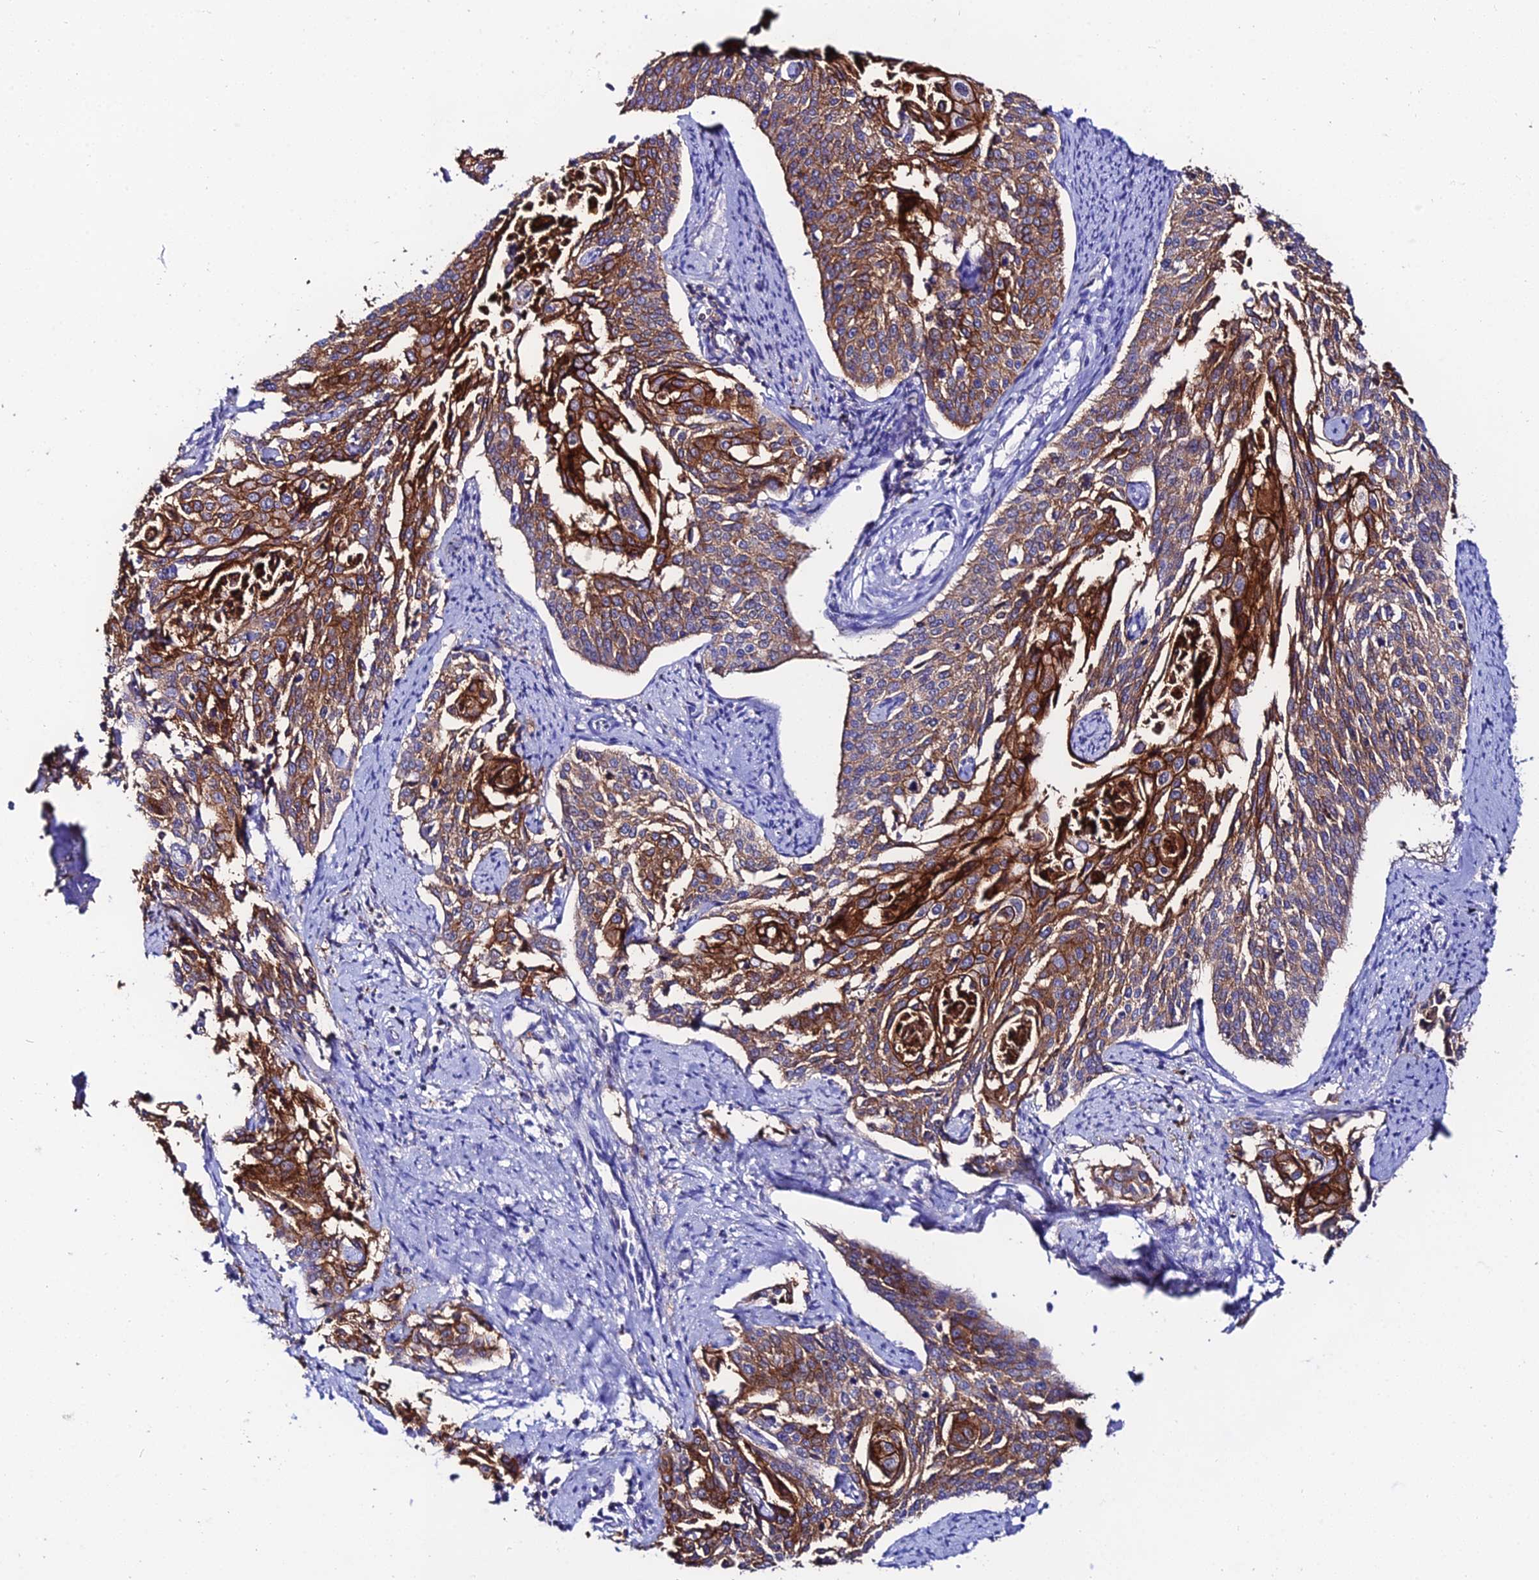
{"staining": {"intensity": "strong", "quantity": ">75%", "location": "cytoplasmic/membranous"}, "tissue": "cervical cancer", "cell_type": "Tumor cells", "image_type": "cancer", "snomed": [{"axis": "morphology", "description": "Squamous cell carcinoma, NOS"}, {"axis": "topography", "description": "Cervix"}], "caption": "Immunohistochemistry (IHC) (DAB (3,3'-diaminobenzidine)) staining of cervical cancer (squamous cell carcinoma) displays strong cytoplasmic/membranous protein positivity in approximately >75% of tumor cells.", "gene": "S100A16", "patient": {"sex": "female", "age": 44}}